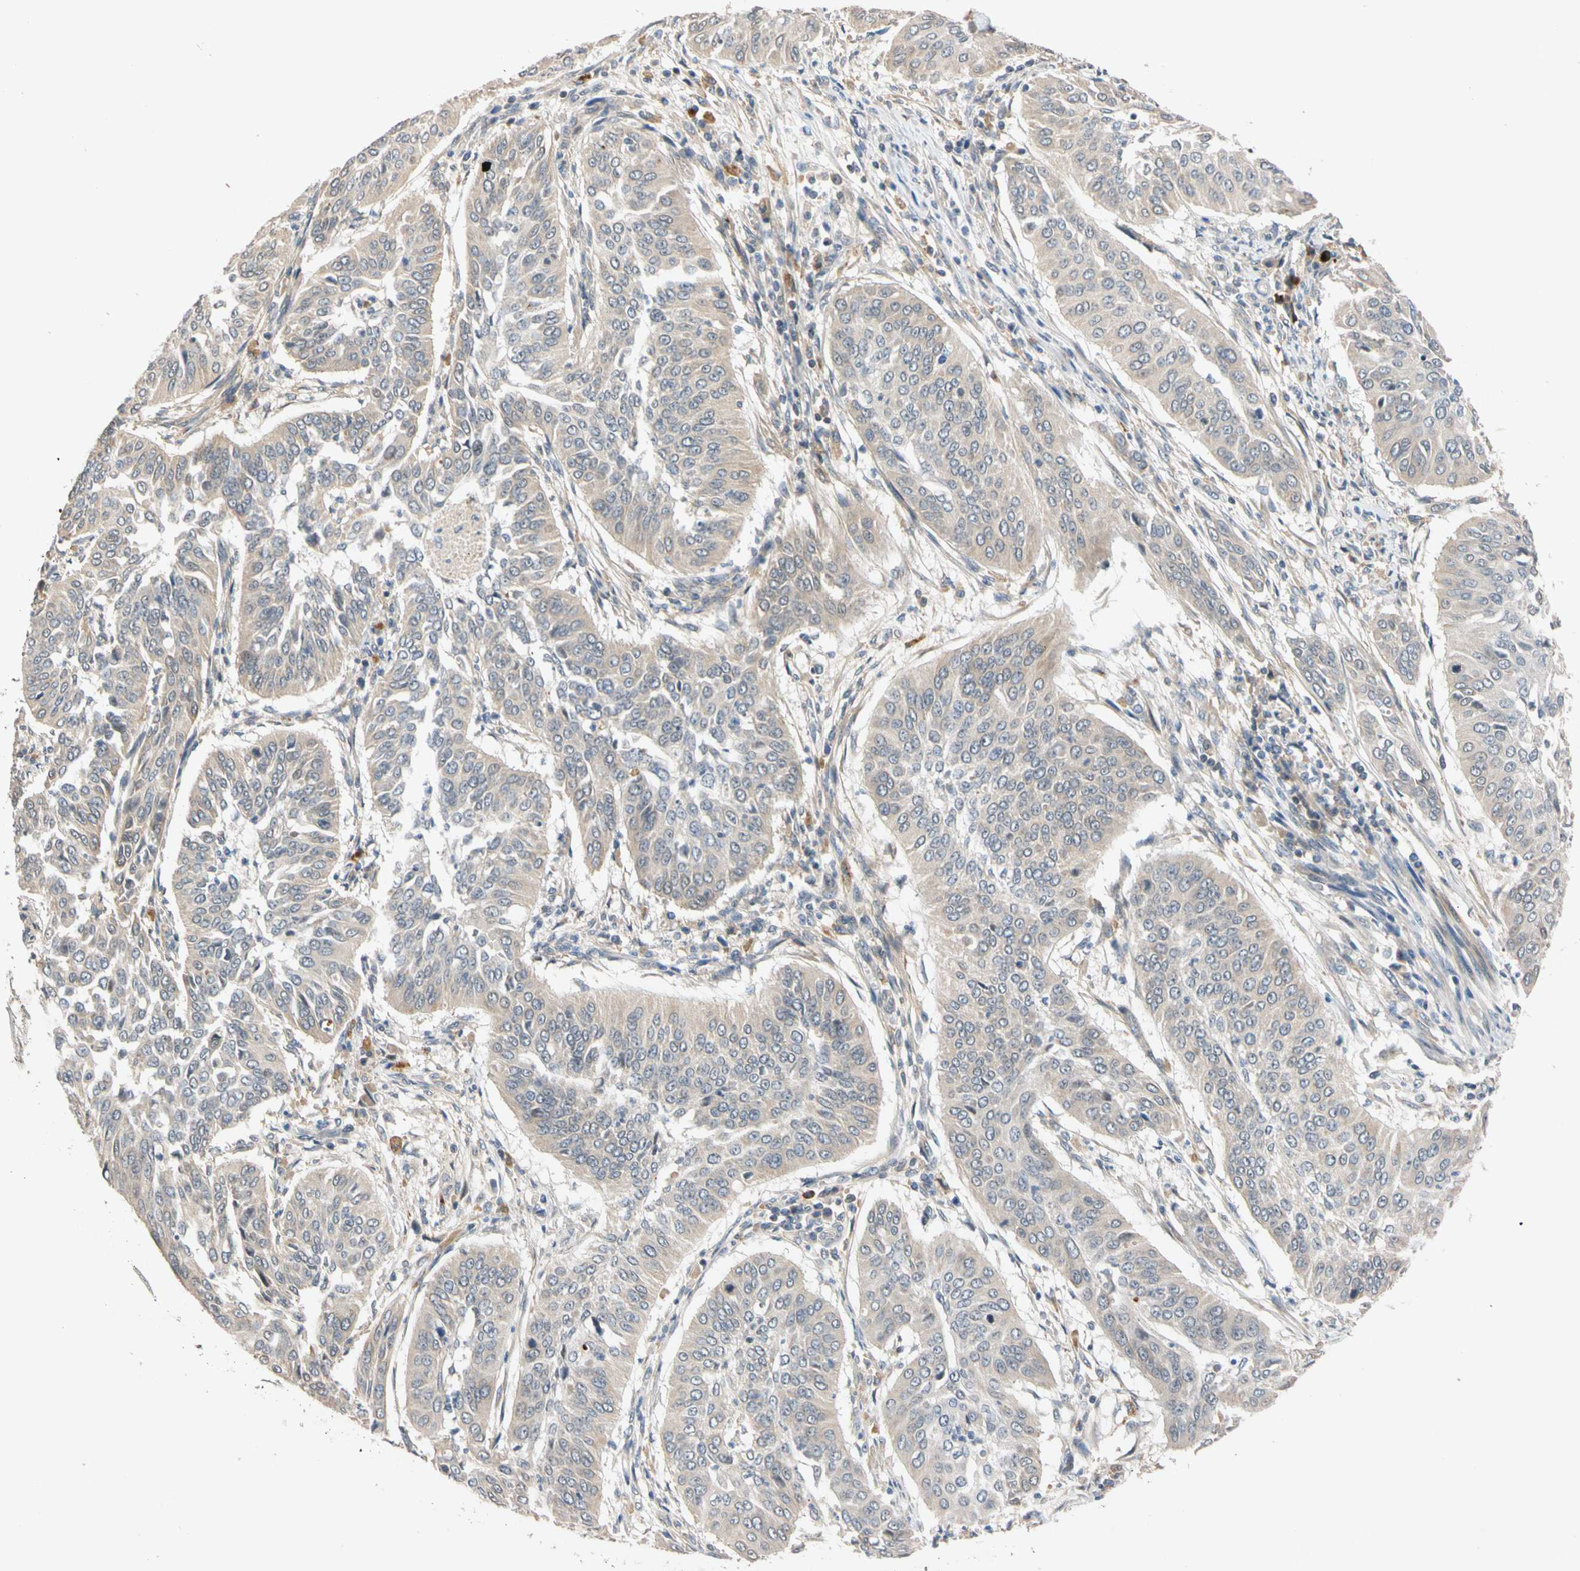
{"staining": {"intensity": "negative", "quantity": "none", "location": "none"}, "tissue": "cervical cancer", "cell_type": "Tumor cells", "image_type": "cancer", "snomed": [{"axis": "morphology", "description": "Normal tissue, NOS"}, {"axis": "morphology", "description": "Squamous cell carcinoma, NOS"}, {"axis": "topography", "description": "Cervix"}], "caption": "DAB (3,3'-diaminobenzidine) immunohistochemical staining of squamous cell carcinoma (cervical) displays no significant expression in tumor cells.", "gene": "CNST", "patient": {"sex": "female", "age": 39}}